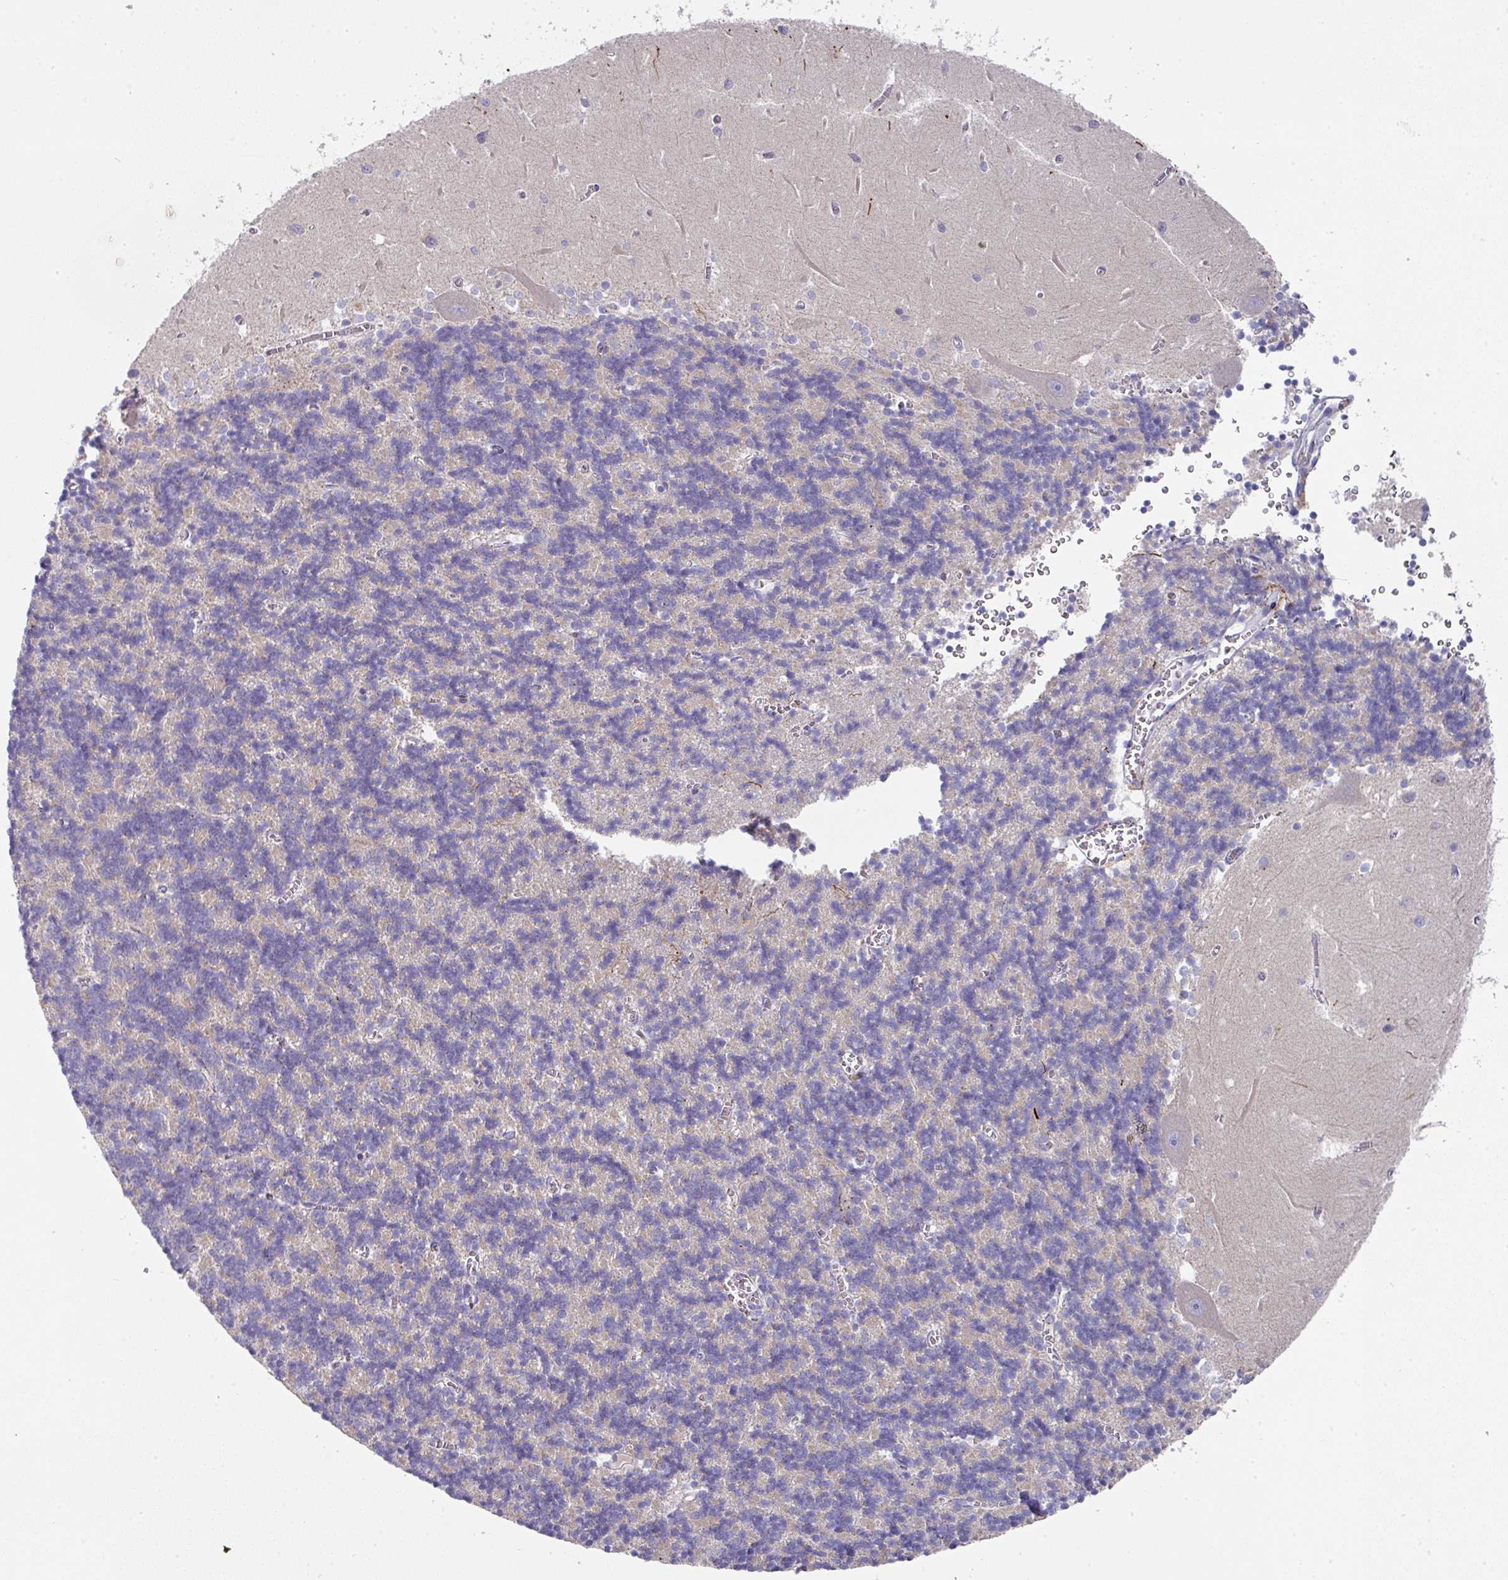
{"staining": {"intensity": "moderate", "quantity": "<25%", "location": "cytoplasmic/membranous"}, "tissue": "cerebellum", "cell_type": "Cells in granular layer", "image_type": "normal", "snomed": [{"axis": "morphology", "description": "Normal tissue, NOS"}, {"axis": "topography", "description": "Cerebellum"}], "caption": "Immunohistochemistry (IHC) staining of benign cerebellum, which reveals low levels of moderate cytoplasmic/membranous positivity in approximately <25% of cells in granular layer indicating moderate cytoplasmic/membranous protein positivity. The staining was performed using DAB (brown) for protein detection and nuclei were counterstained in hematoxylin (blue).", "gene": "IL4R", "patient": {"sex": "male", "age": 37}}